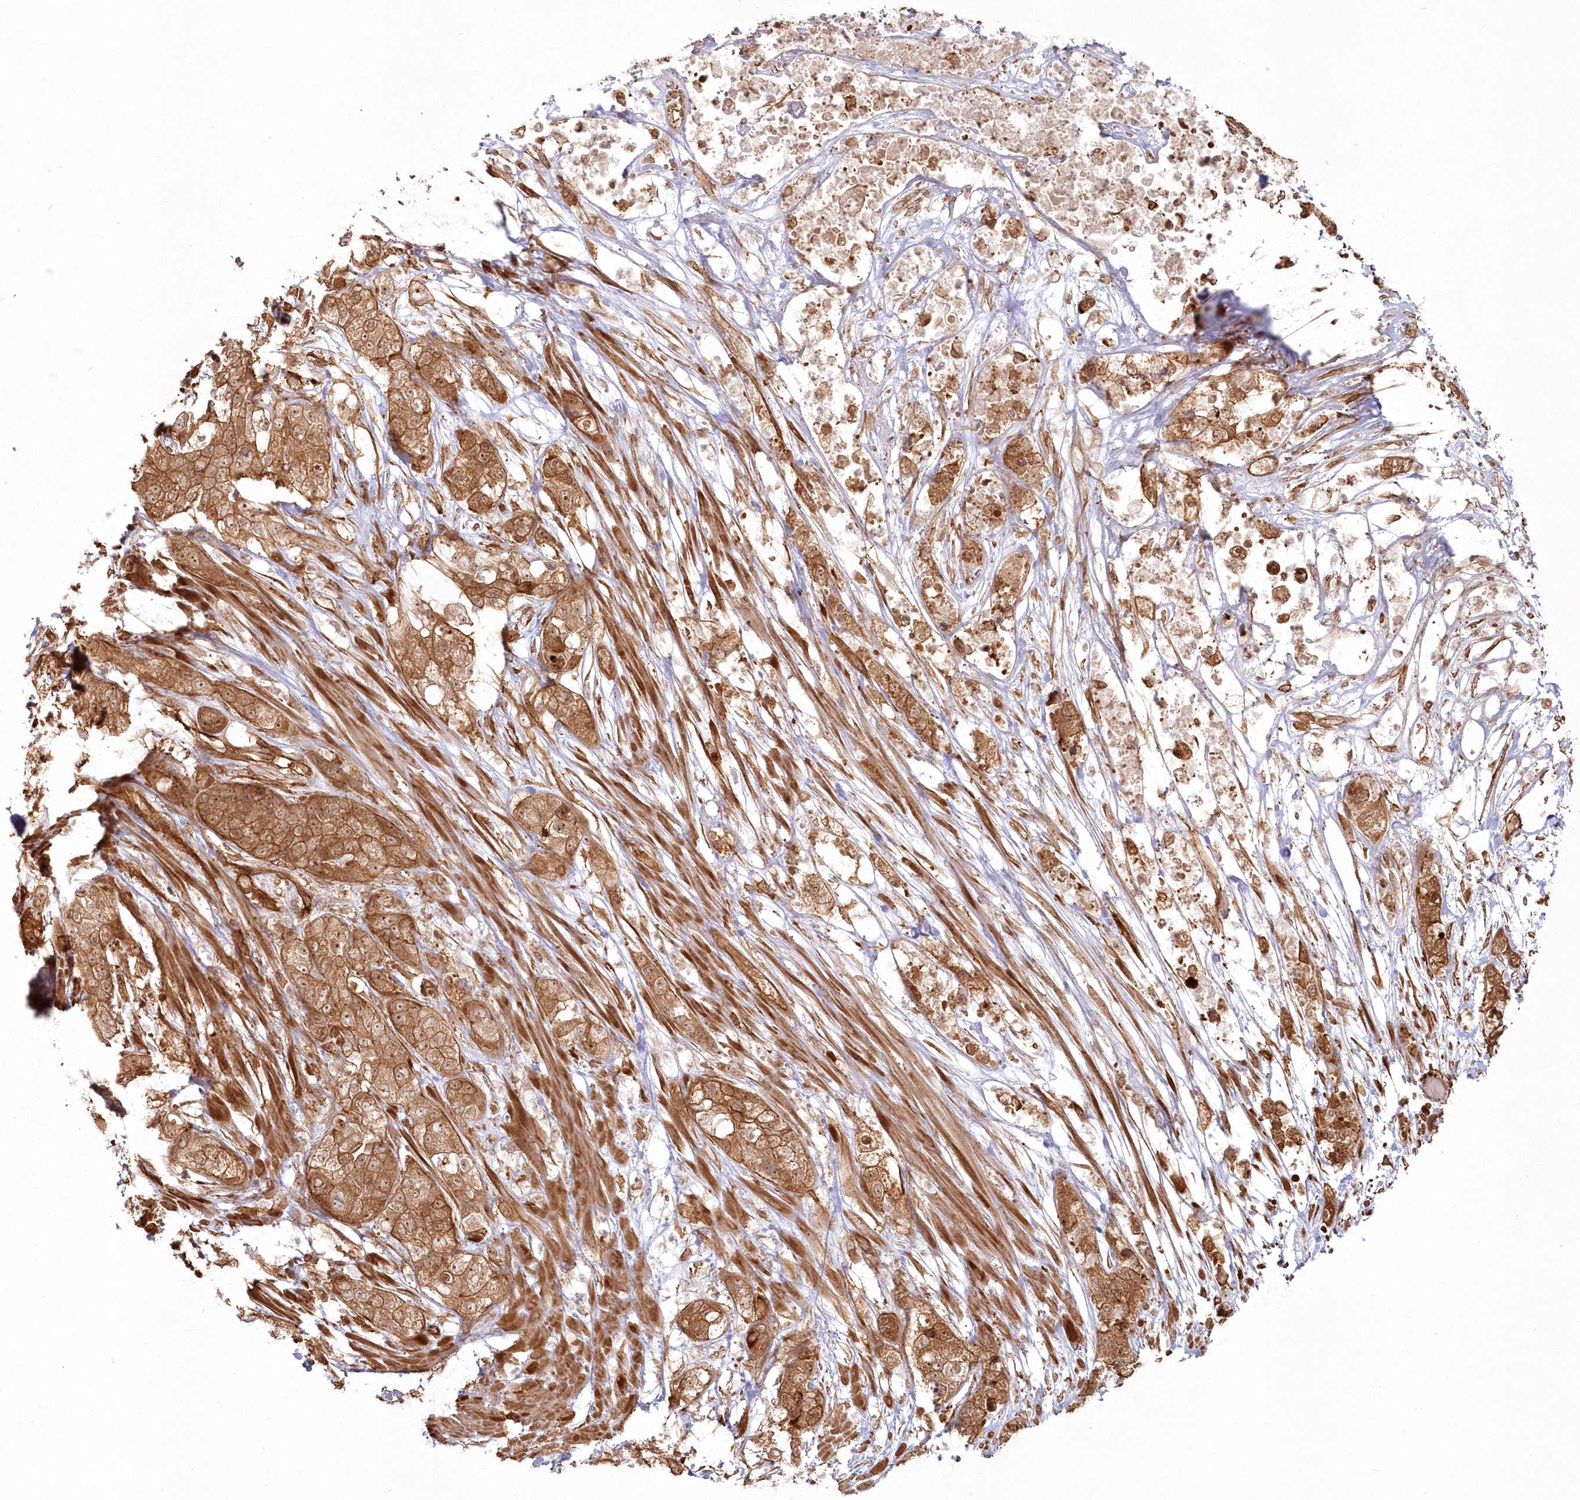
{"staining": {"intensity": "strong", "quantity": ">75%", "location": "cytoplasmic/membranous"}, "tissue": "pancreatic cancer", "cell_type": "Tumor cells", "image_type": "cancer", "snomed": [{"axis": "morphology", "description": "Adenocarcinoma, NOS"}, {"axis": "topography", "description": "Pancreas"}], "caption": "Immunohistochemistry (IHC) histopathology image of human adenocarcinoma (pancreatic) stained for a protein (brown), which displays high levels of strong cytoplasmic/membranous staining in about >75% of tumor cells.", "gene": "RGCC", "patient": {"sex": "female", "age": 78}}